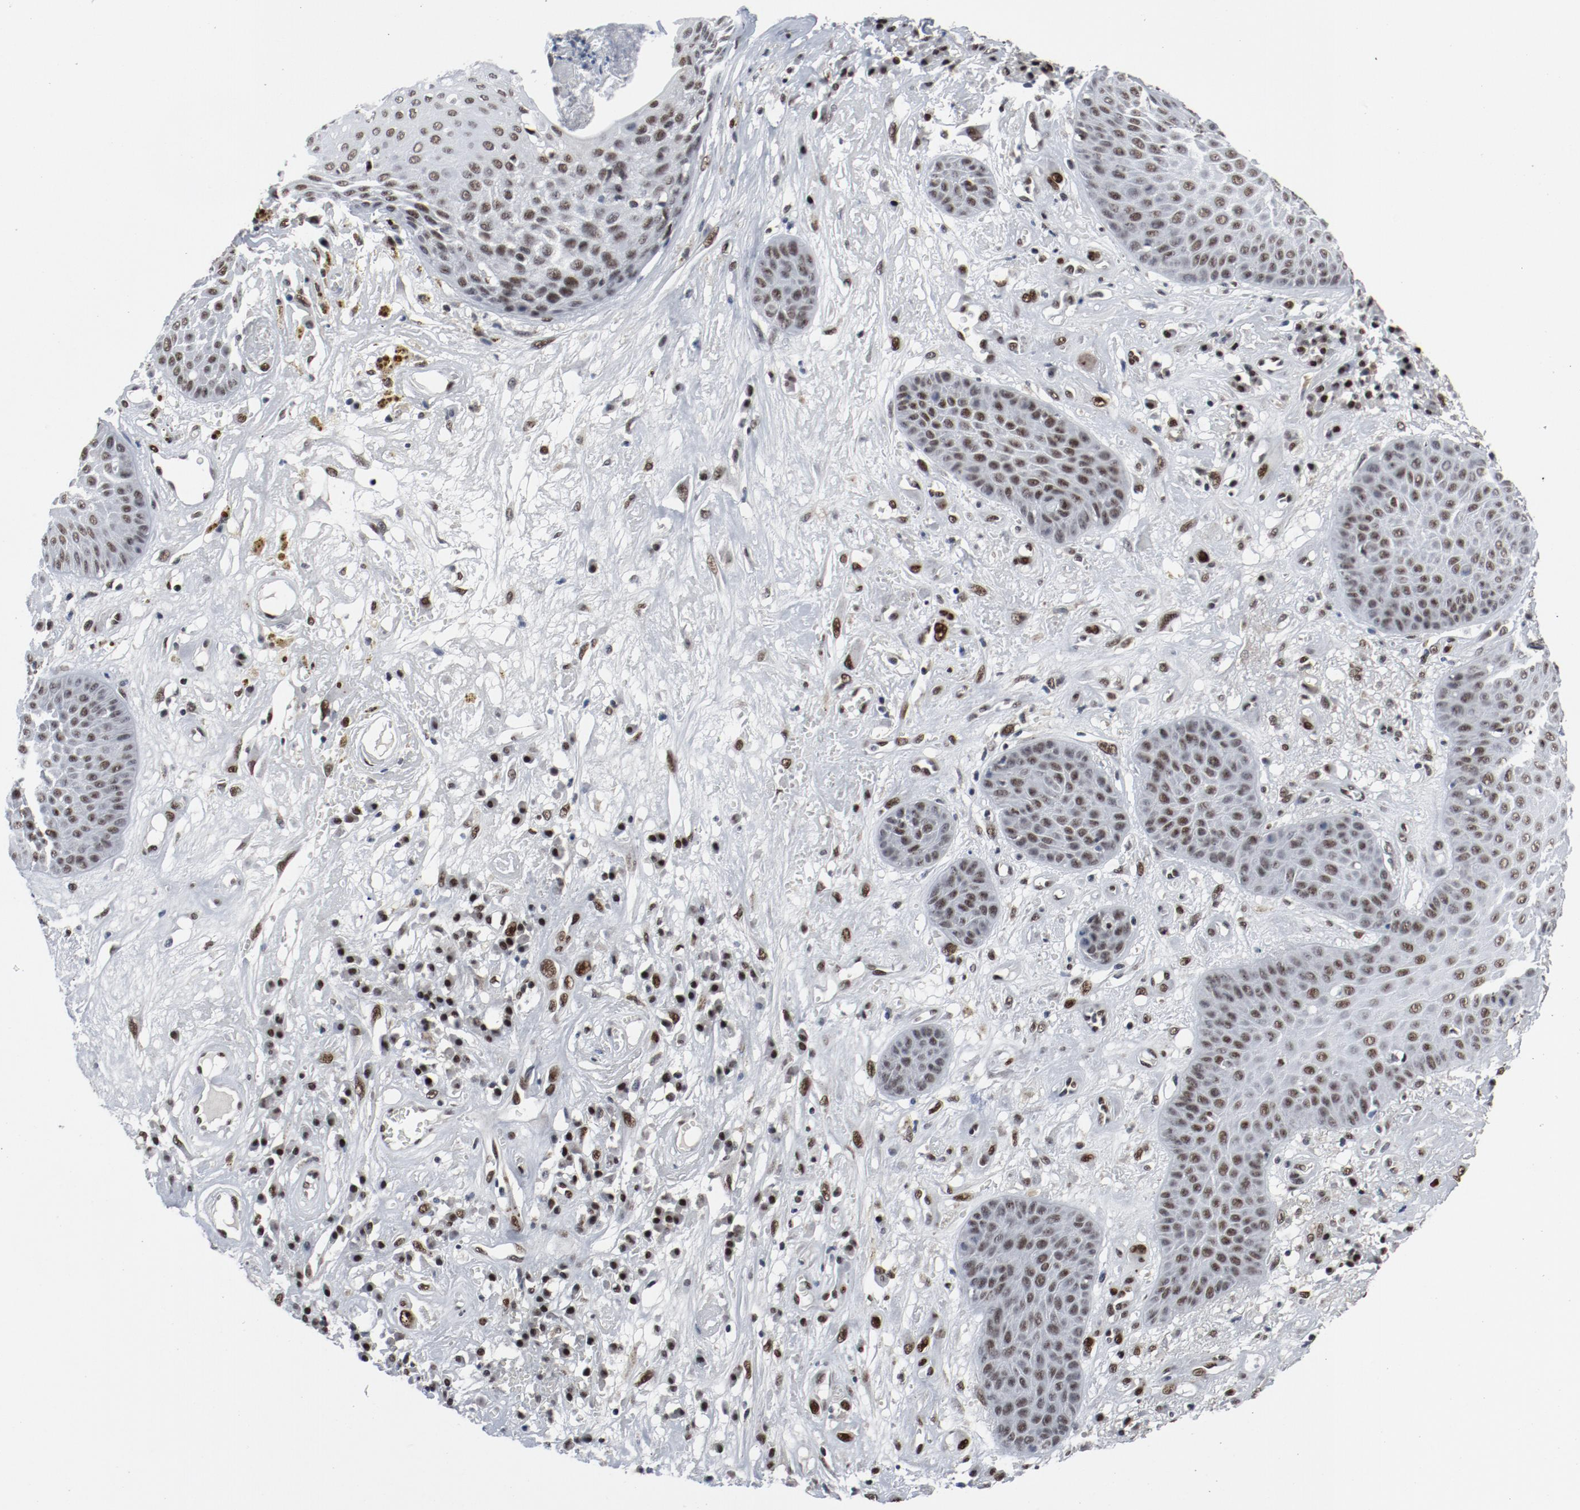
{"staining": {"intensity": "strong", "quantity": ">75%", "location": "nuclear"}, "tissue": "skin cancer", "cell_type": "Tumor cells", "image_type": "cancer", "snomed": [{"axis": "morphology", "description": "Squamous cell carcinoma, NOS"}, {"axis": "topography", "description": "Skin"}], "caption": "Brown immunohistochemical staining in skin squamous cell carcinoma shows strong nuclear staining in about >75% of tumor cells.", "gene": "JMJD6", "patient": {"sex": "male", "age": 65}}